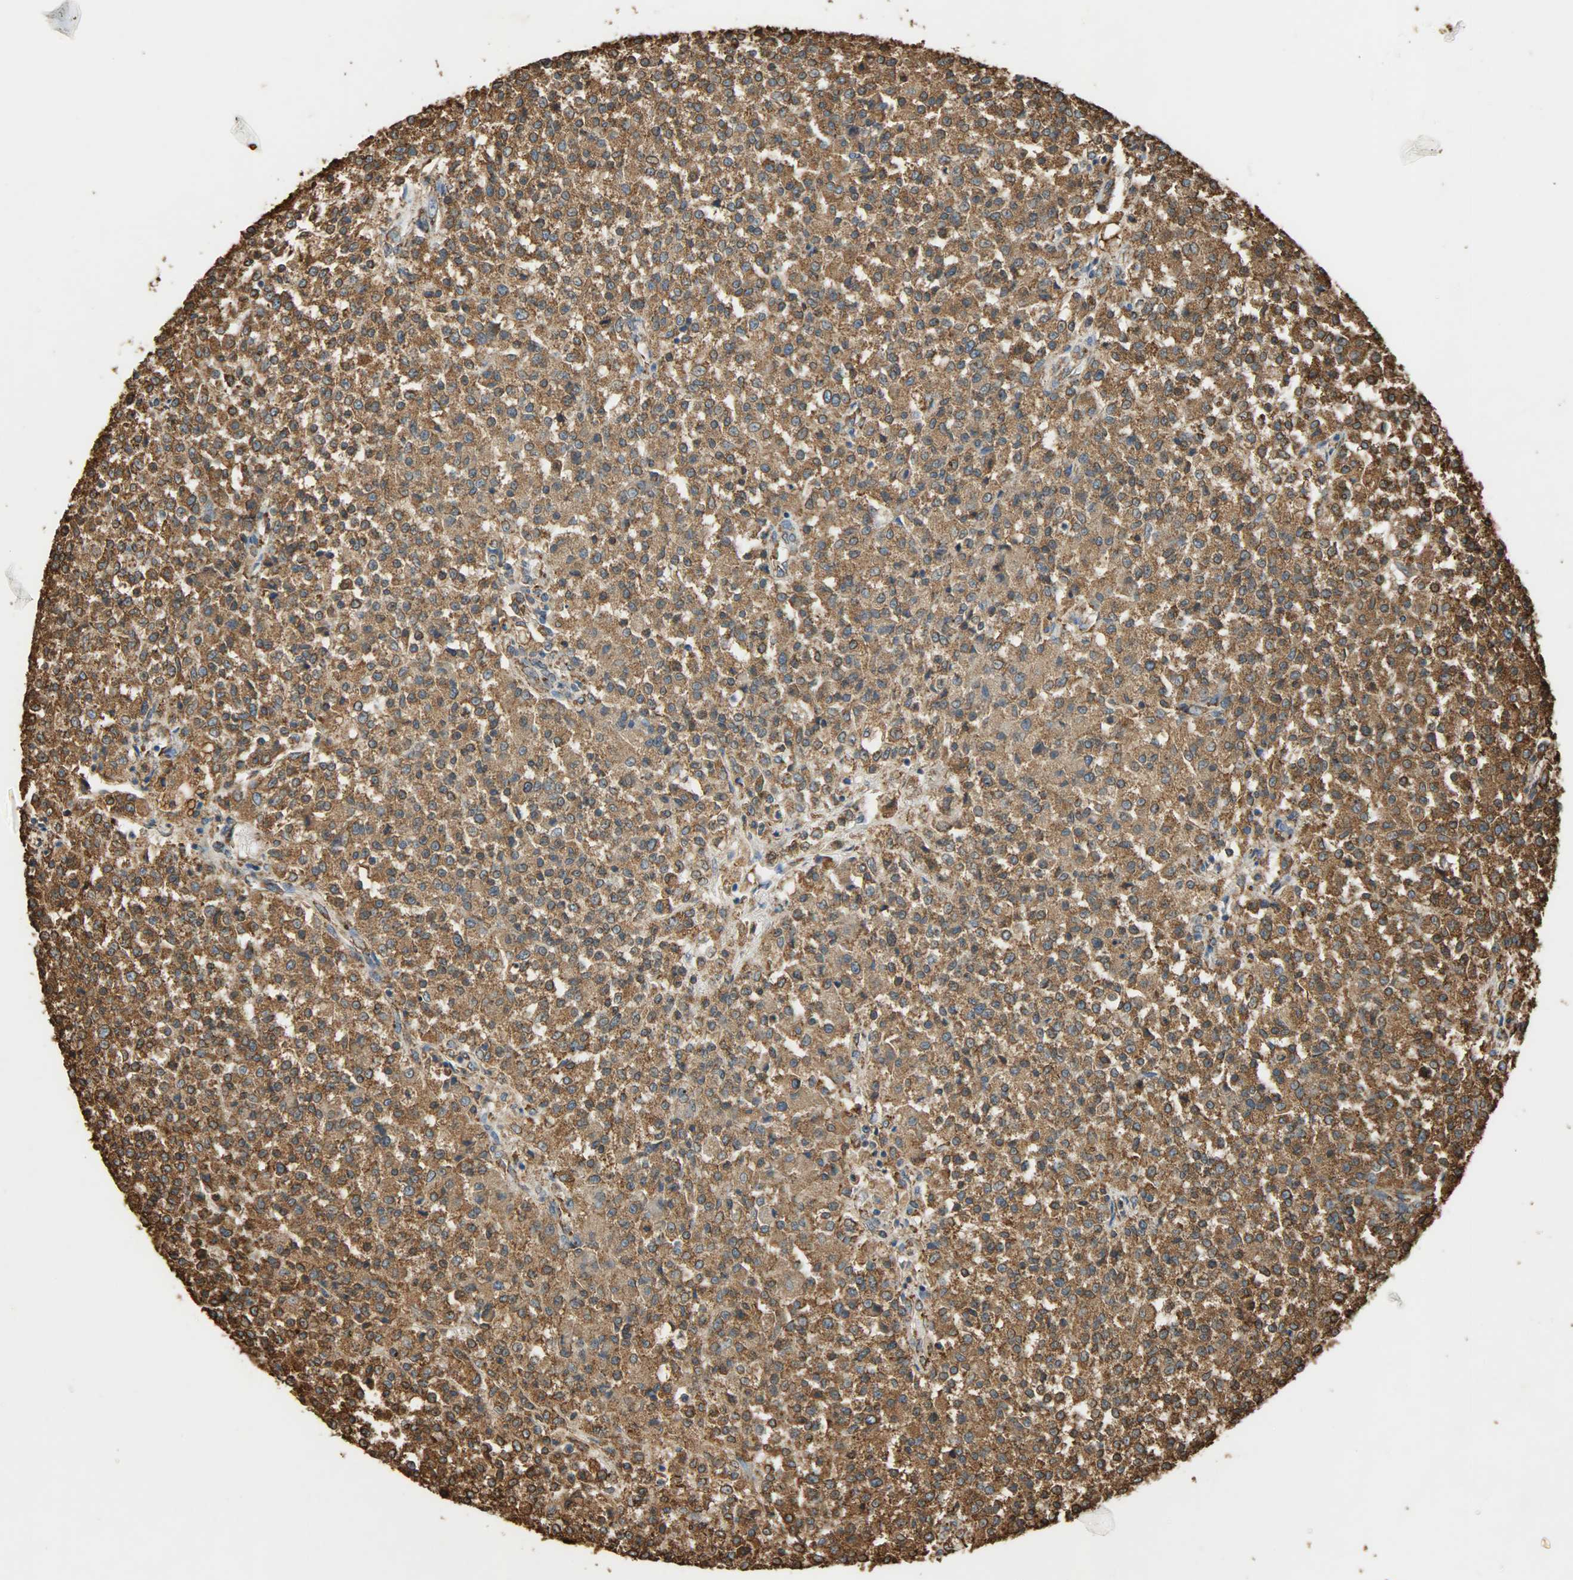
{"staining": {"intensity": "moderate", "quantity": ">75%", "location": "cytoplasmic/membranous"}, "tissue": "testis cancer", "cell_type": "Tumor cells", "image_type": "cancer", "snomed": [{"axis": "morphology", "description": "Seminoma, NOS"}, {"axis": "topography", "description": "Testis"}], "caption": "This micrograph exhibits immunohistochemistry (IHC) staining of human testis cancer (seminoma), with medium moderate cytoplasmic/membranous expression in about >75% of tumor cells.", "gene": "HSP90B1", "patient": {"sex": "male", "age": 59}}